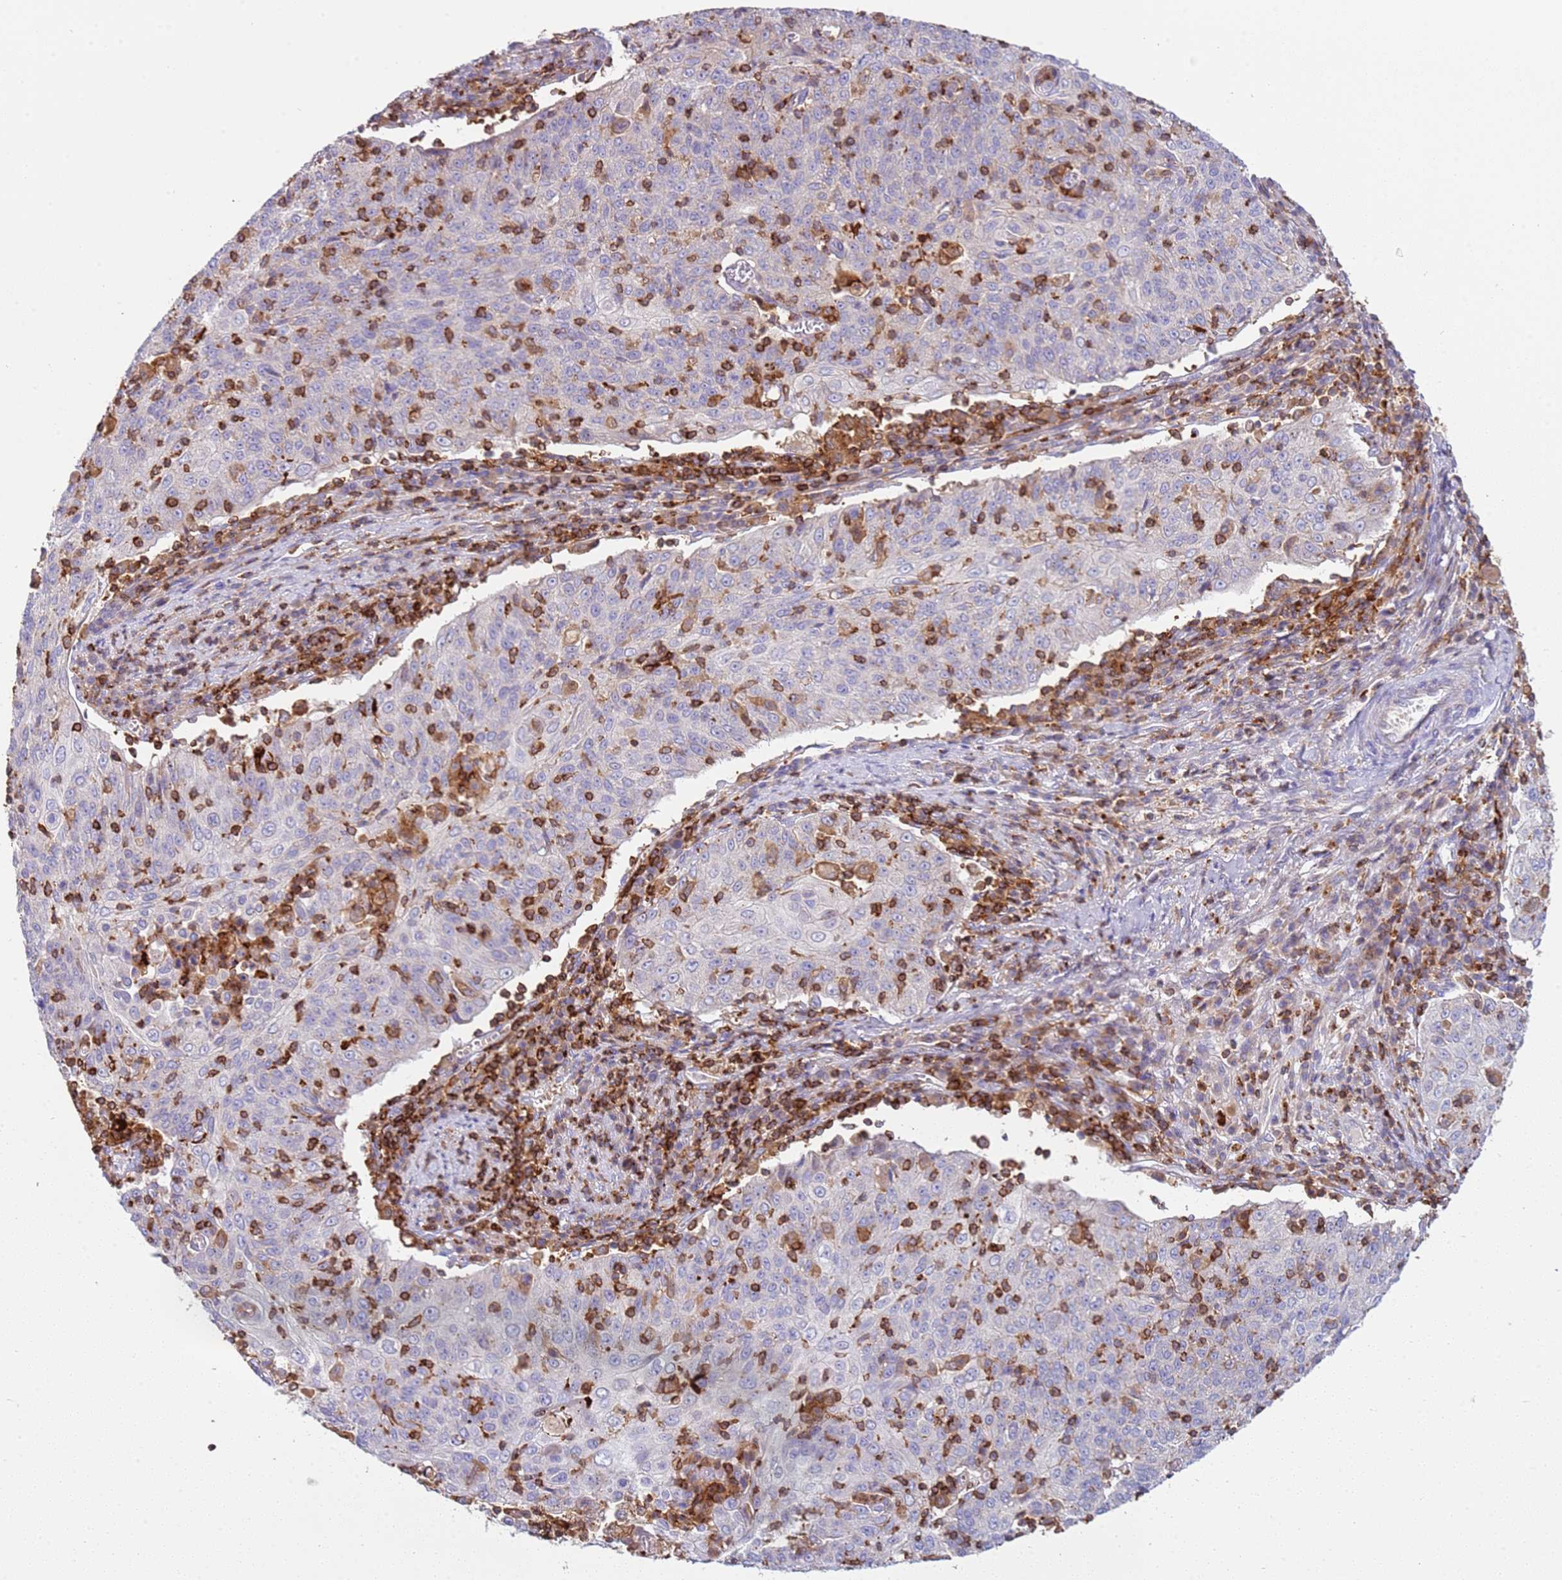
{"staining": {"intensity": "moderate", "quantity": "<25%", "location": "cytoplasmic/membranous"}, "tissue": "cervical cancer", "cell_type": "Tumor cells", "image_type": "cancer", "snomed": [{"axis": "morphology", "description": "Squamous cell carcinoma, NOS"}, {"axis": "topography", "description": "Cervix"}], "caption": "A histopathology image of cervical cancer (squamous cell carcinoma) stained for a protein displays moderate cytoplasmic/membranous brown staining in tumor cells. (Brightfield microscopy of DAB IHC at high magnification).", "gene": "TTPAL", "patient": {"sex": "female", "age": 48}}